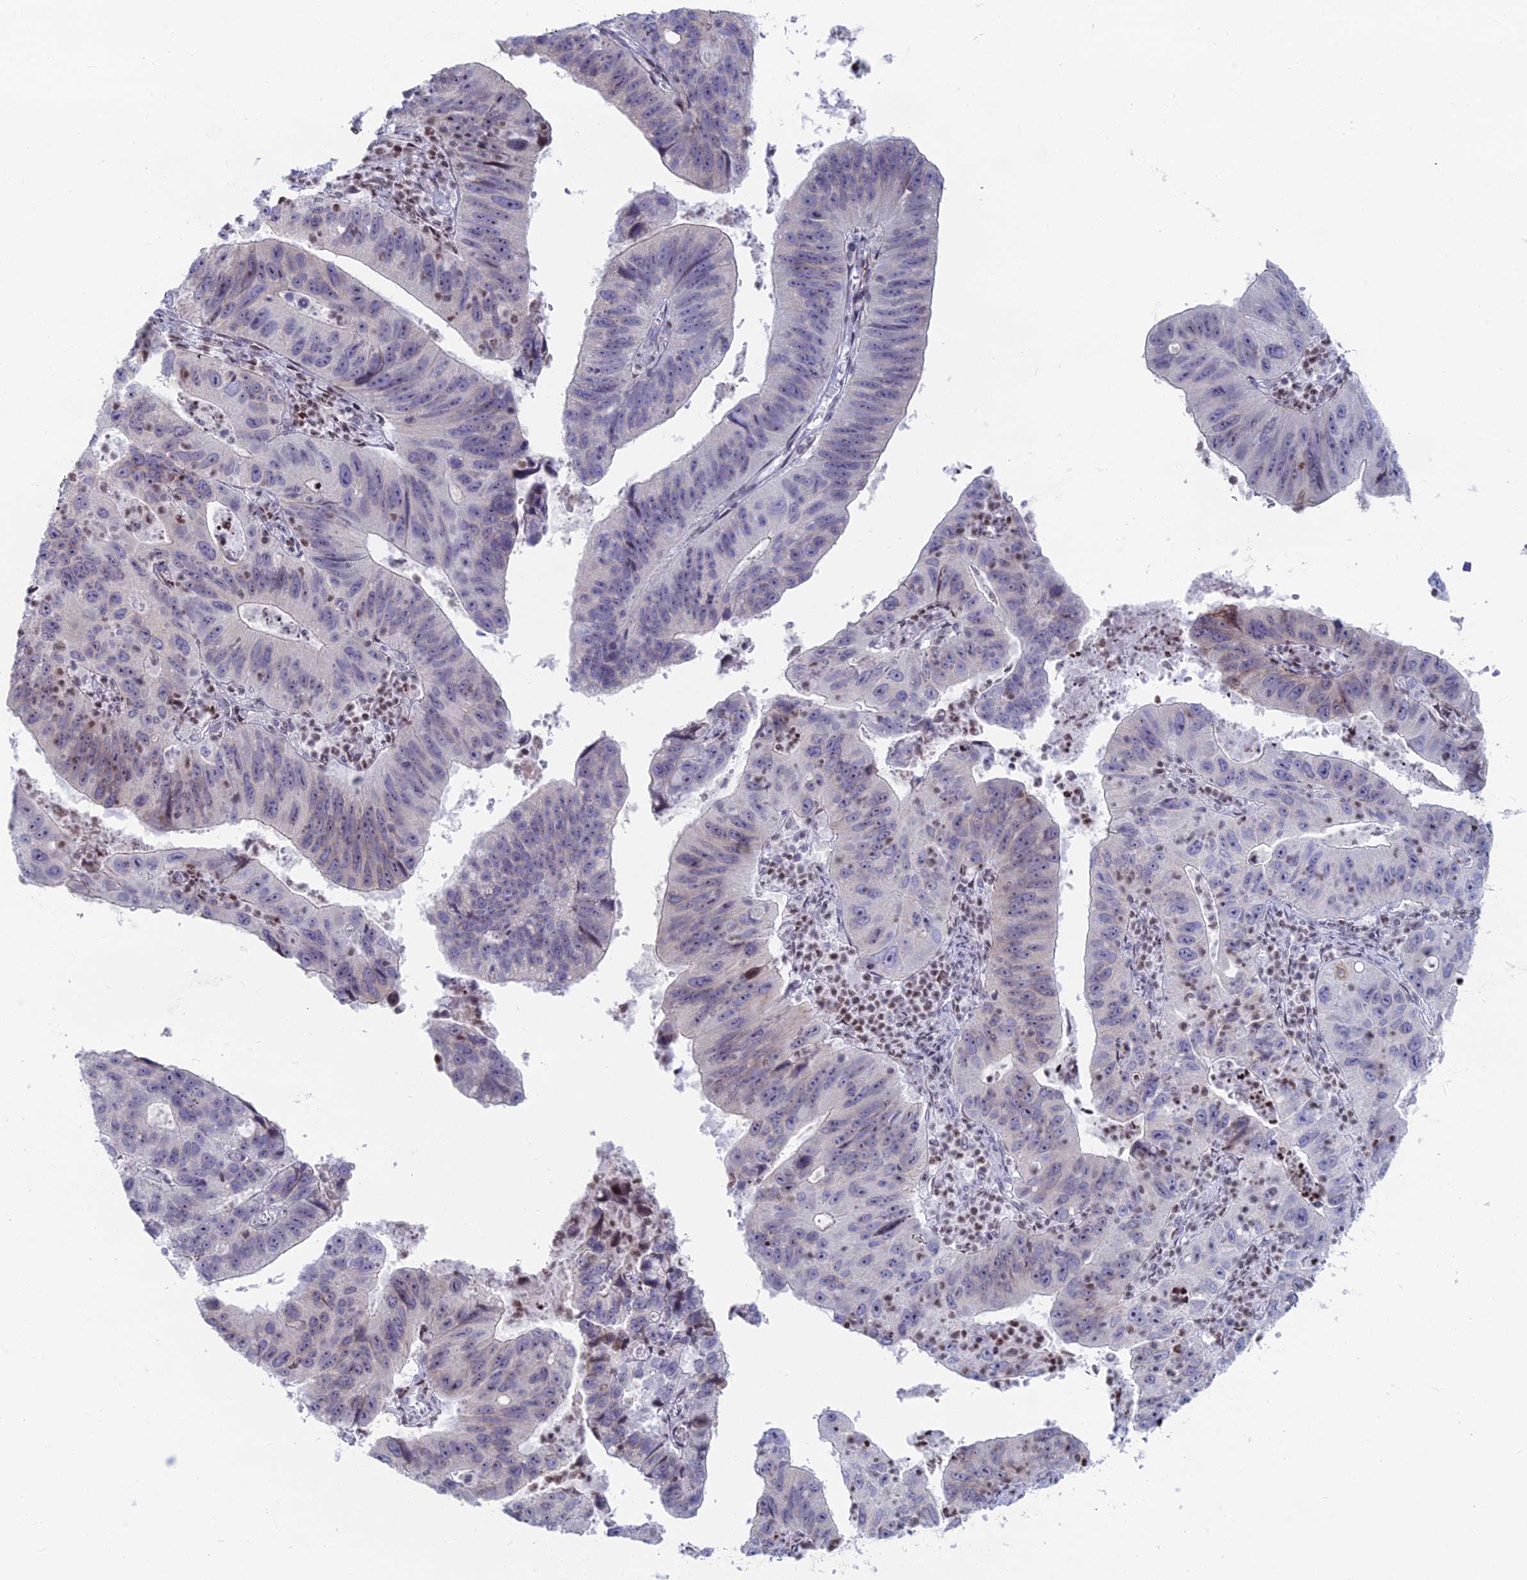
{"staining": {"intensity": "weak", "quantity": "25%-75%", "location": "cytoplasmic/membranous,nuclear"}, "tissue": "stomach cancer", "cell_type": "Tumor cells", "image_type": "cancer", "snomed": [{"axis": "morphology", "description": "Adenocarcinoma, NOS"}, {"axis": "topography", "description": "Stomach"}], "caption": "This image reveals adenocarcinoma (stomach) stained with IHC to label a protein in brown. The cytoplasmic/membranous and nuclear of tumor cells show weak positivity for the protein. Nuclei are counter-stained blue.", "gene": "CERS6", "patient": {"sex": "male", "age": 59}}